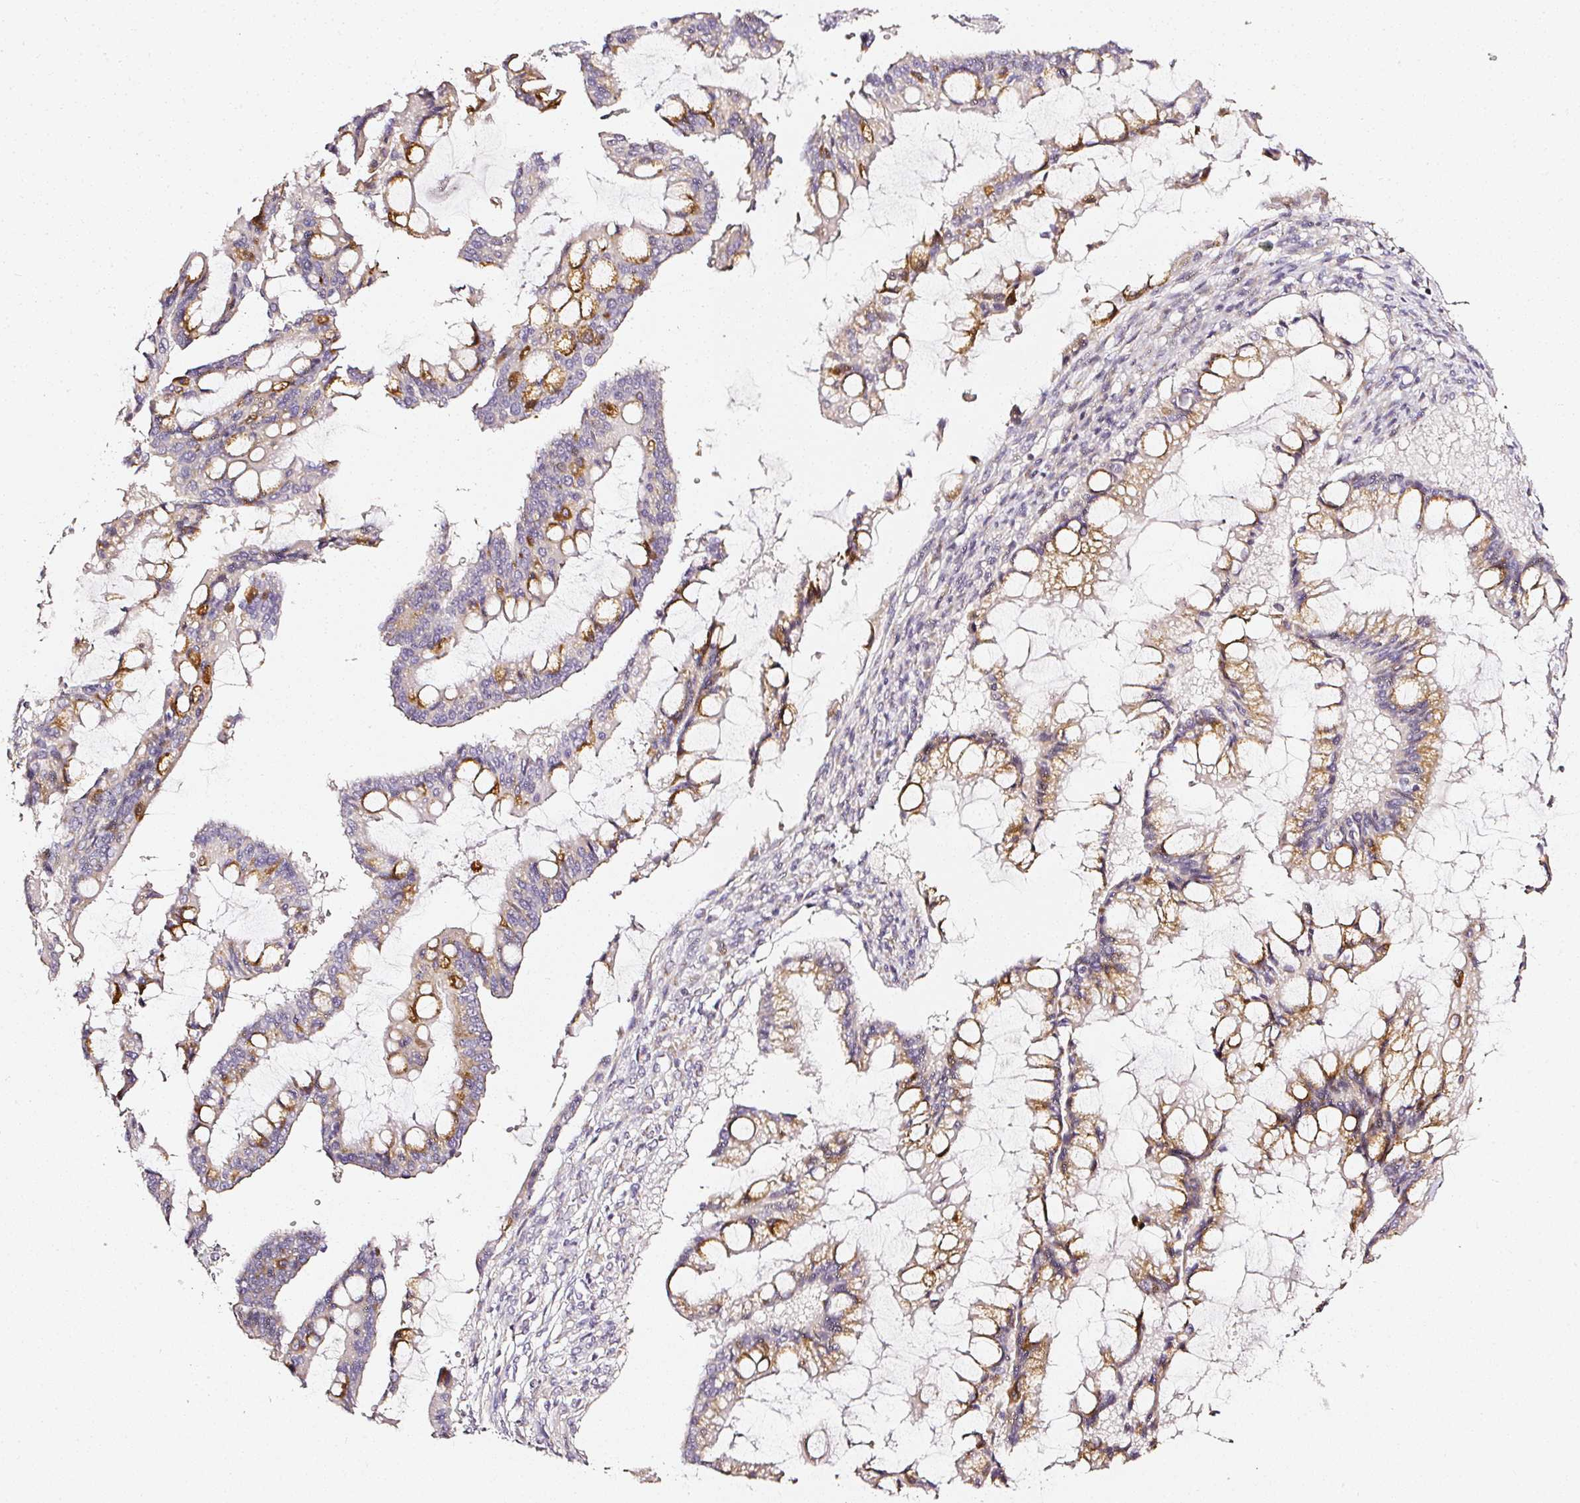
{"staining": {"intensity": "moderate", "quantity": "25%-75%", "location": "cytoplasmic/membranous"}, "tissue": "ovarian cancer", "cell_type": "Tumor cells", "image_type": "cancer", "snomed": [{"axis": "morphology", "description": "Cystadenocarcinoma, mucinous, NOS"}, {"axis": "topography", "description": "Ovary"}], "caption": "This is an image of immunohistochemistry (IHC) staining of ovarian cancer, which shows moderate positivity in the cytoplasmic/membranous of tumor cells.", "gene": "NTRK1", "patient": {"sex": "female", "age": 73}}